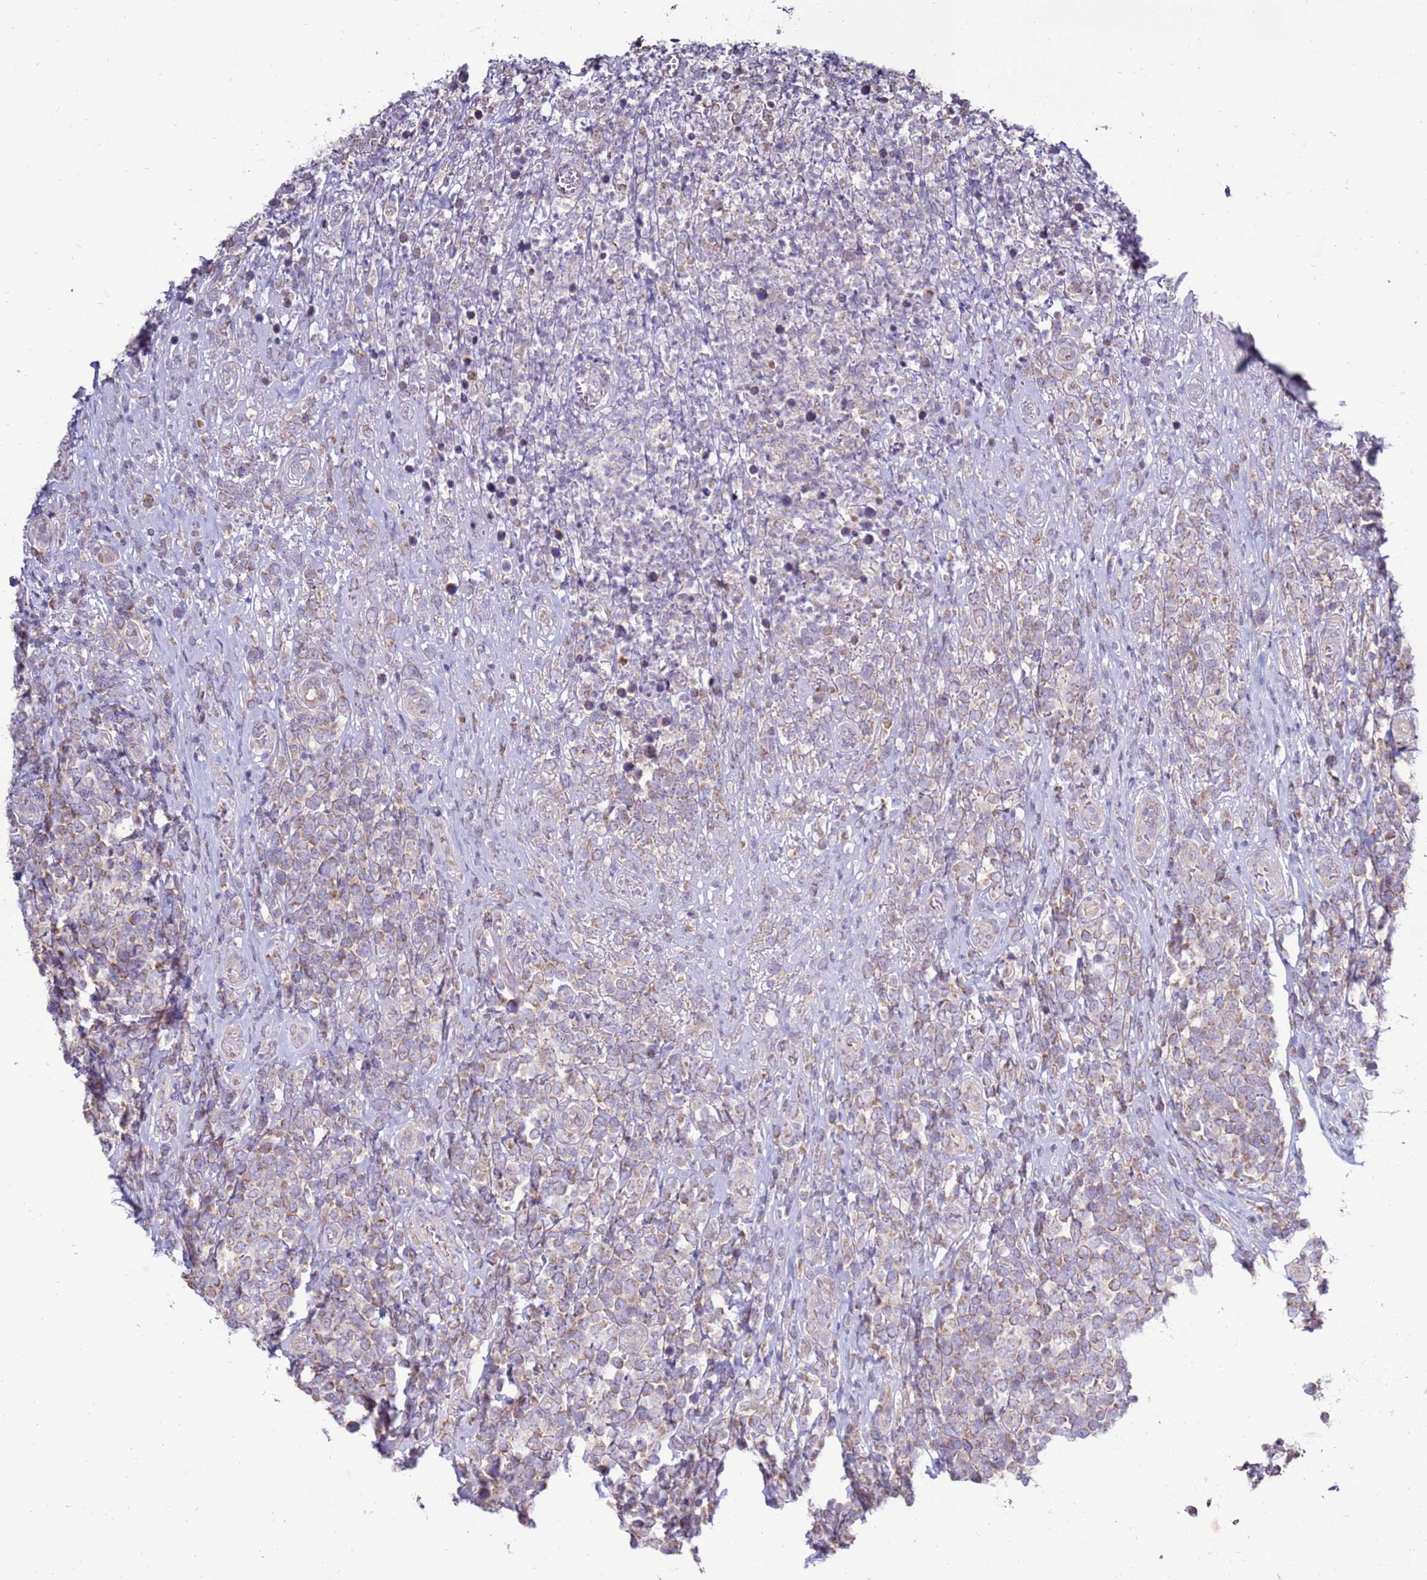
{"staining": {"intensity": "weak", "quantity": "25%-75%", "location": "cytoplasmic/membranous"}, "tissue": "lymphoma", "cell_type": "Tumor cells", "image_type": "cancer", "snomed": [{"axis": "morphology", "description": "Malignant lymphoma, non-Hodgkin's type, High grade"}, {"axis": "topography", "description": "Soft tissue"}], "caption": "Immunohistochemical staining of human high-grade malignant lymphoma, non-Hodgkin's type demonstrates low levels of weak cytoplasmic/membranous positivity in about 25%-75% of tumor cells.", "gene": "TRAPPC4", "patient": {"sex": "female", "age": 56}}